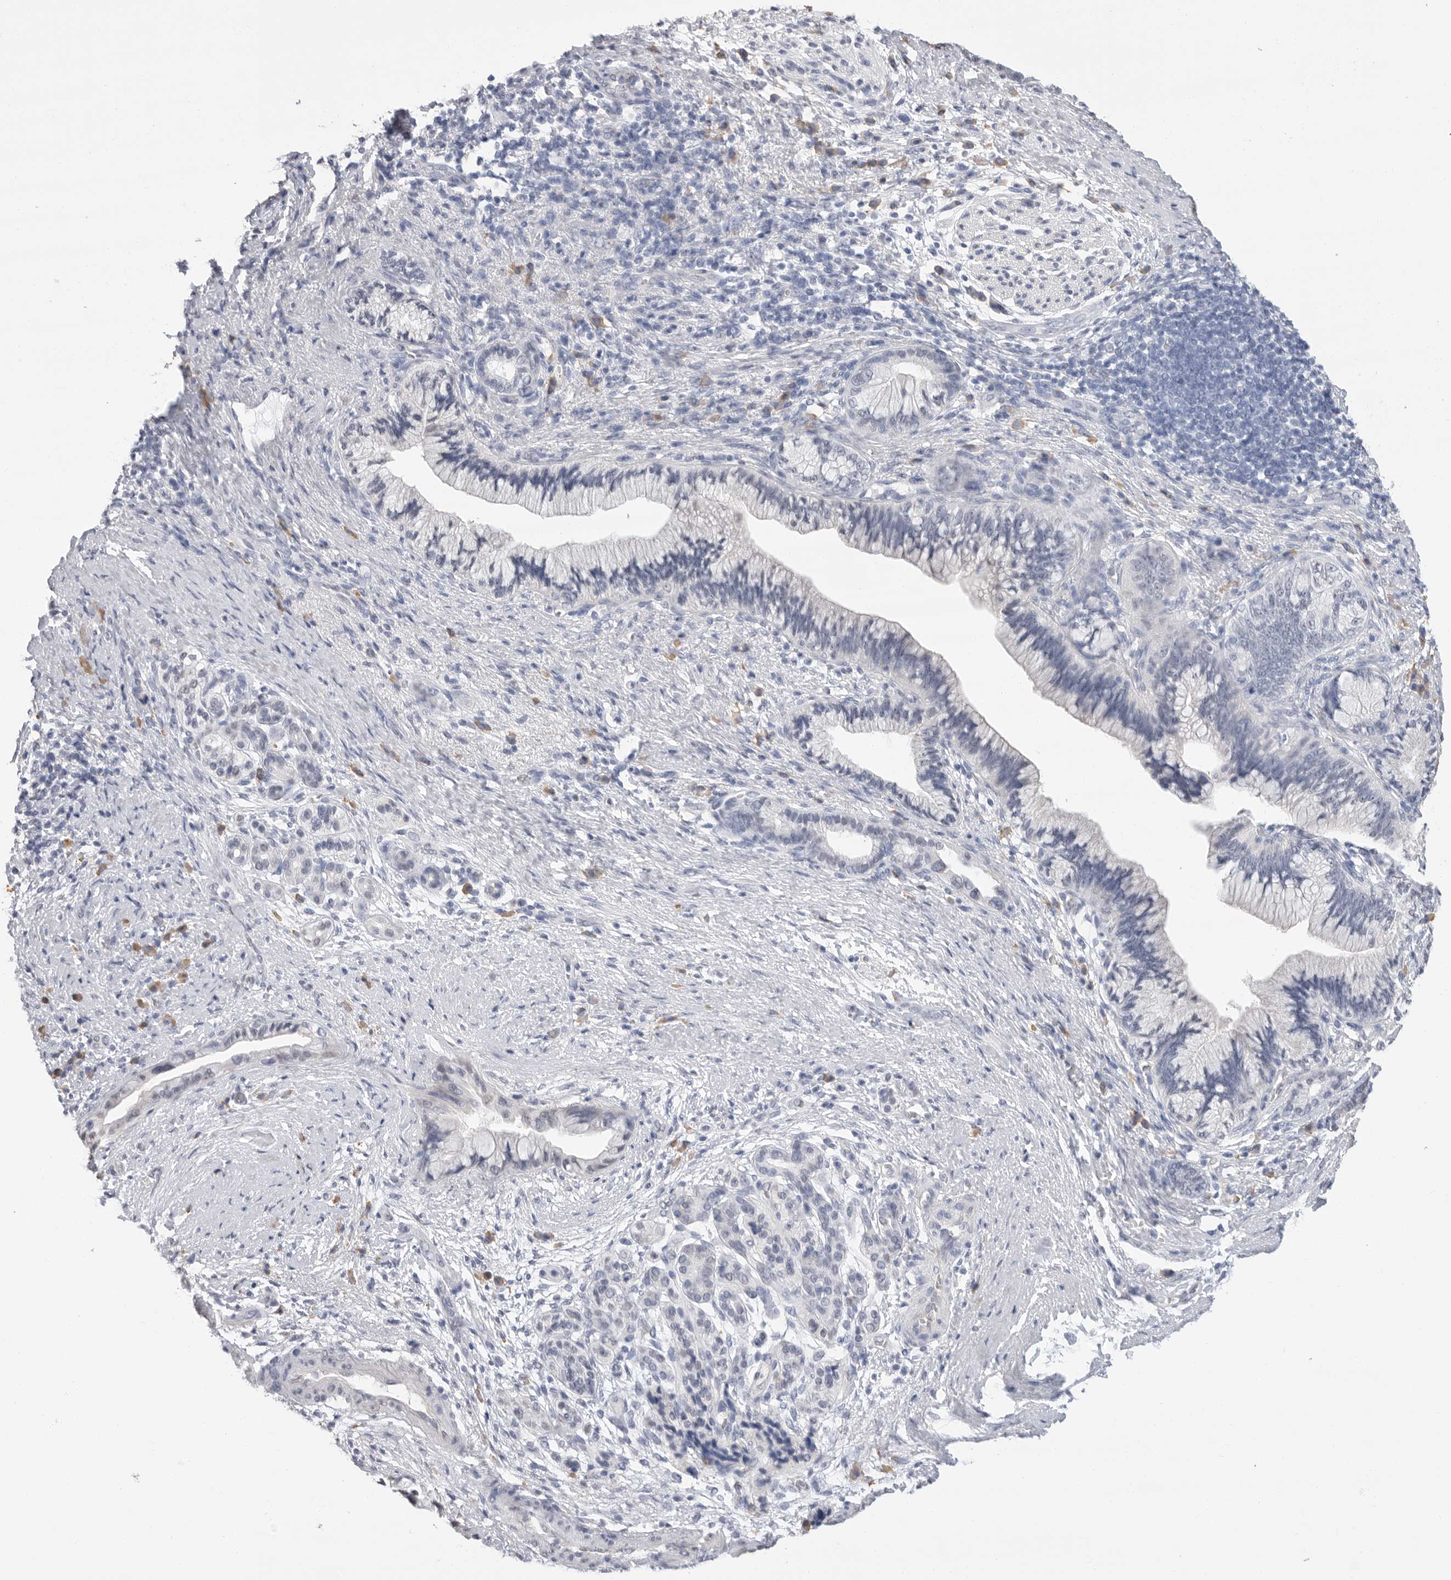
{"staining": {"intensity": "negative", "quantity": "none", "location": "none"}, "tissue": "pancreatic cancer", "cell_type": "Tumor cells", "image_type": "cancer", "snomed": [{"axis": "morphology", "description": "Adenocarcinoma, NOS"}, {"axis": "topography", "description": "Pancreas"}], "caption": "This is a histopathology image of immunohistochemistry (IHC) staining of adenocarcinoma (pancreatic), which shows no staining in tumor cells.", "gene": "ARHGEF10", "patient": {"sex": "male", "age": 59}}